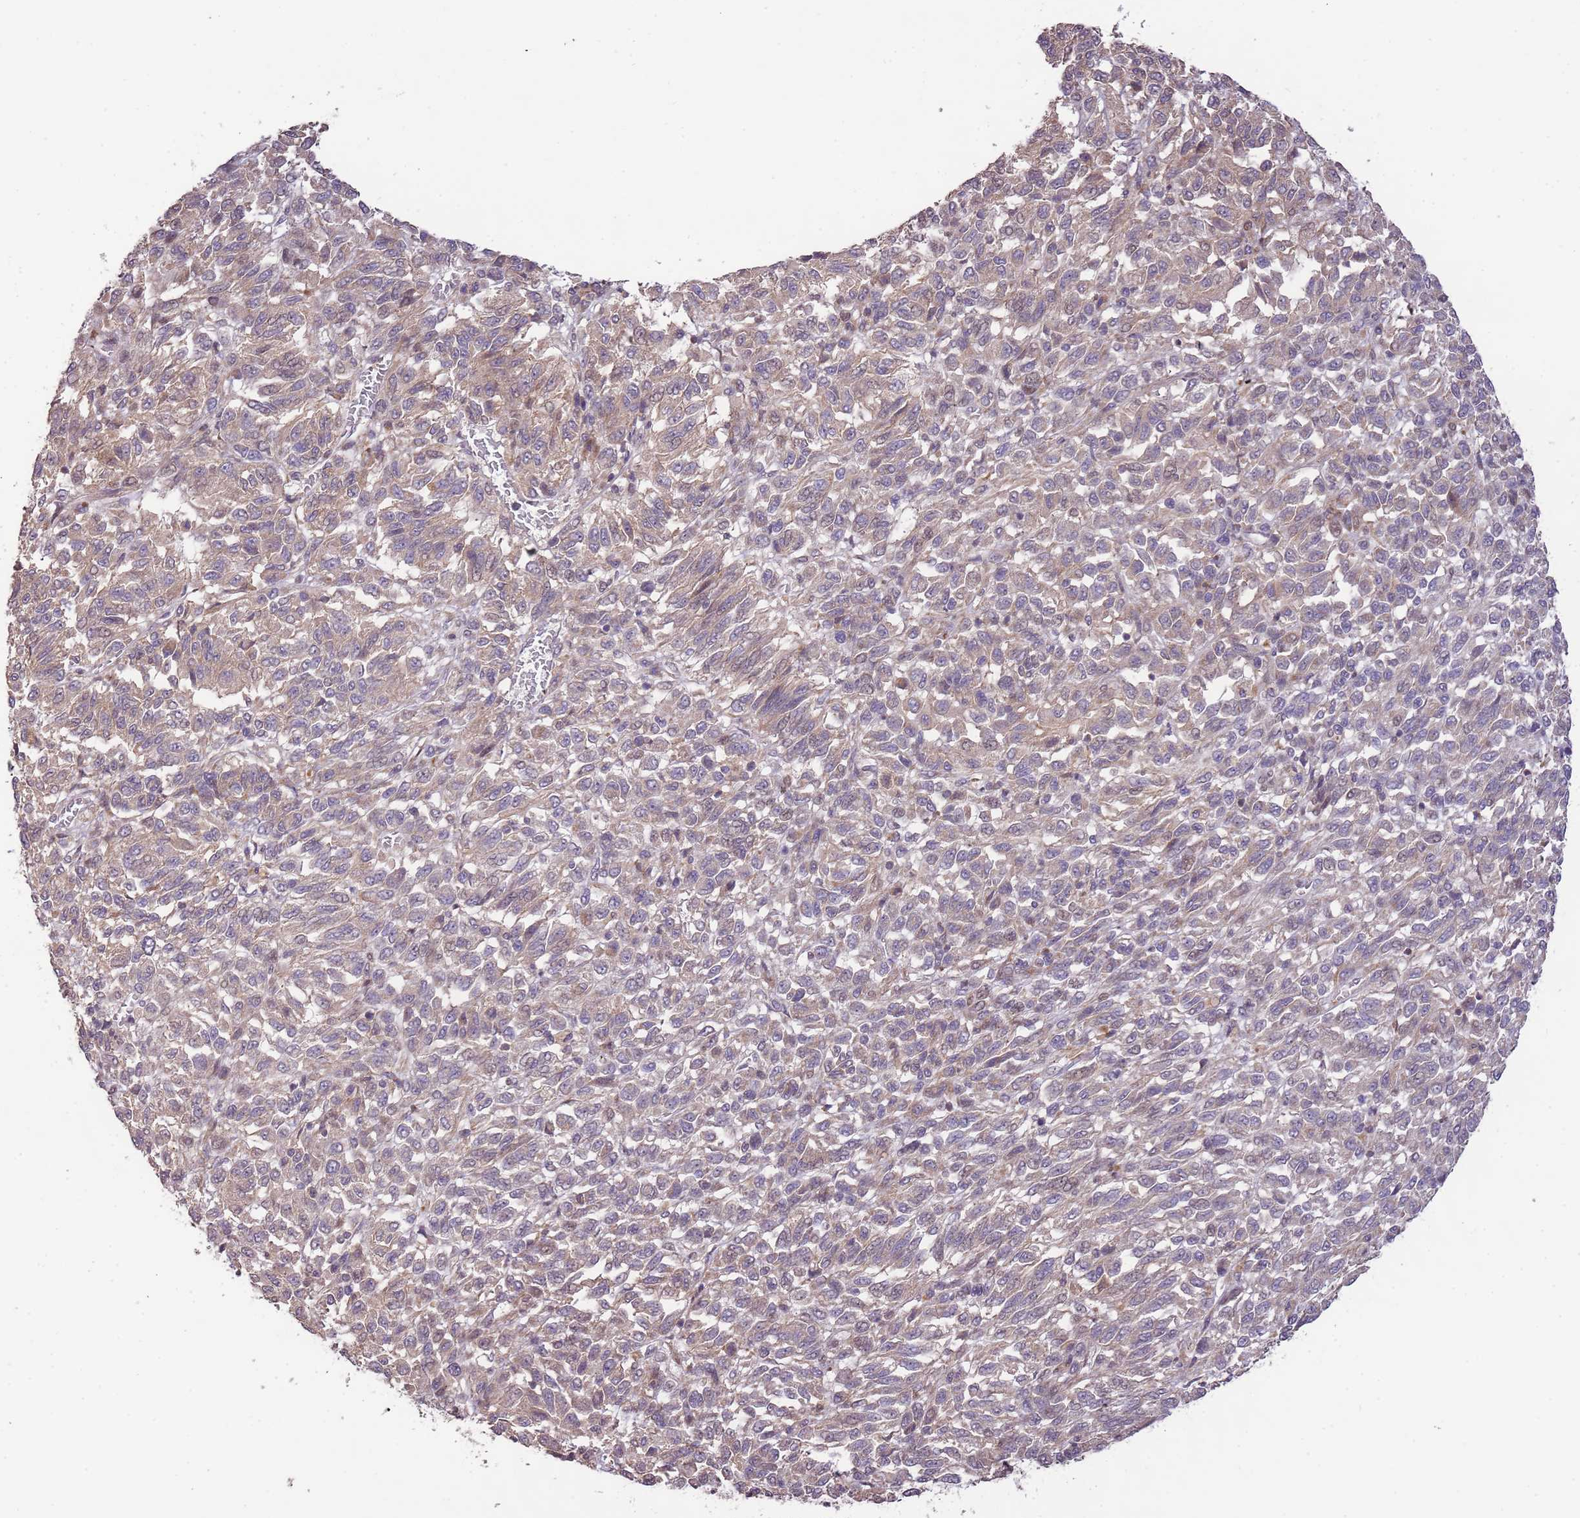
{"staining": {"intensity": "weak", "quantity": "25%-75%", "location": "cytoplasmic/membranous"}, "tissue": "melanoma", "cell_type": "Tumor cells", "image_type": "cancer", "snomed": [{"axis": "morphology", "description": "Malignant melanoma, Metastatic site"}, {"axis": "topography", "description": "Lung"}], "caption": "Human malignant melanoma (metastatic site) stained with a brown dye displays weak cytoplasmic/membranous positive expression in approximately 25%-75% of tumor cells.", "gene": "SLC16A4", "patient": {"sex": "male", "age": 64}}